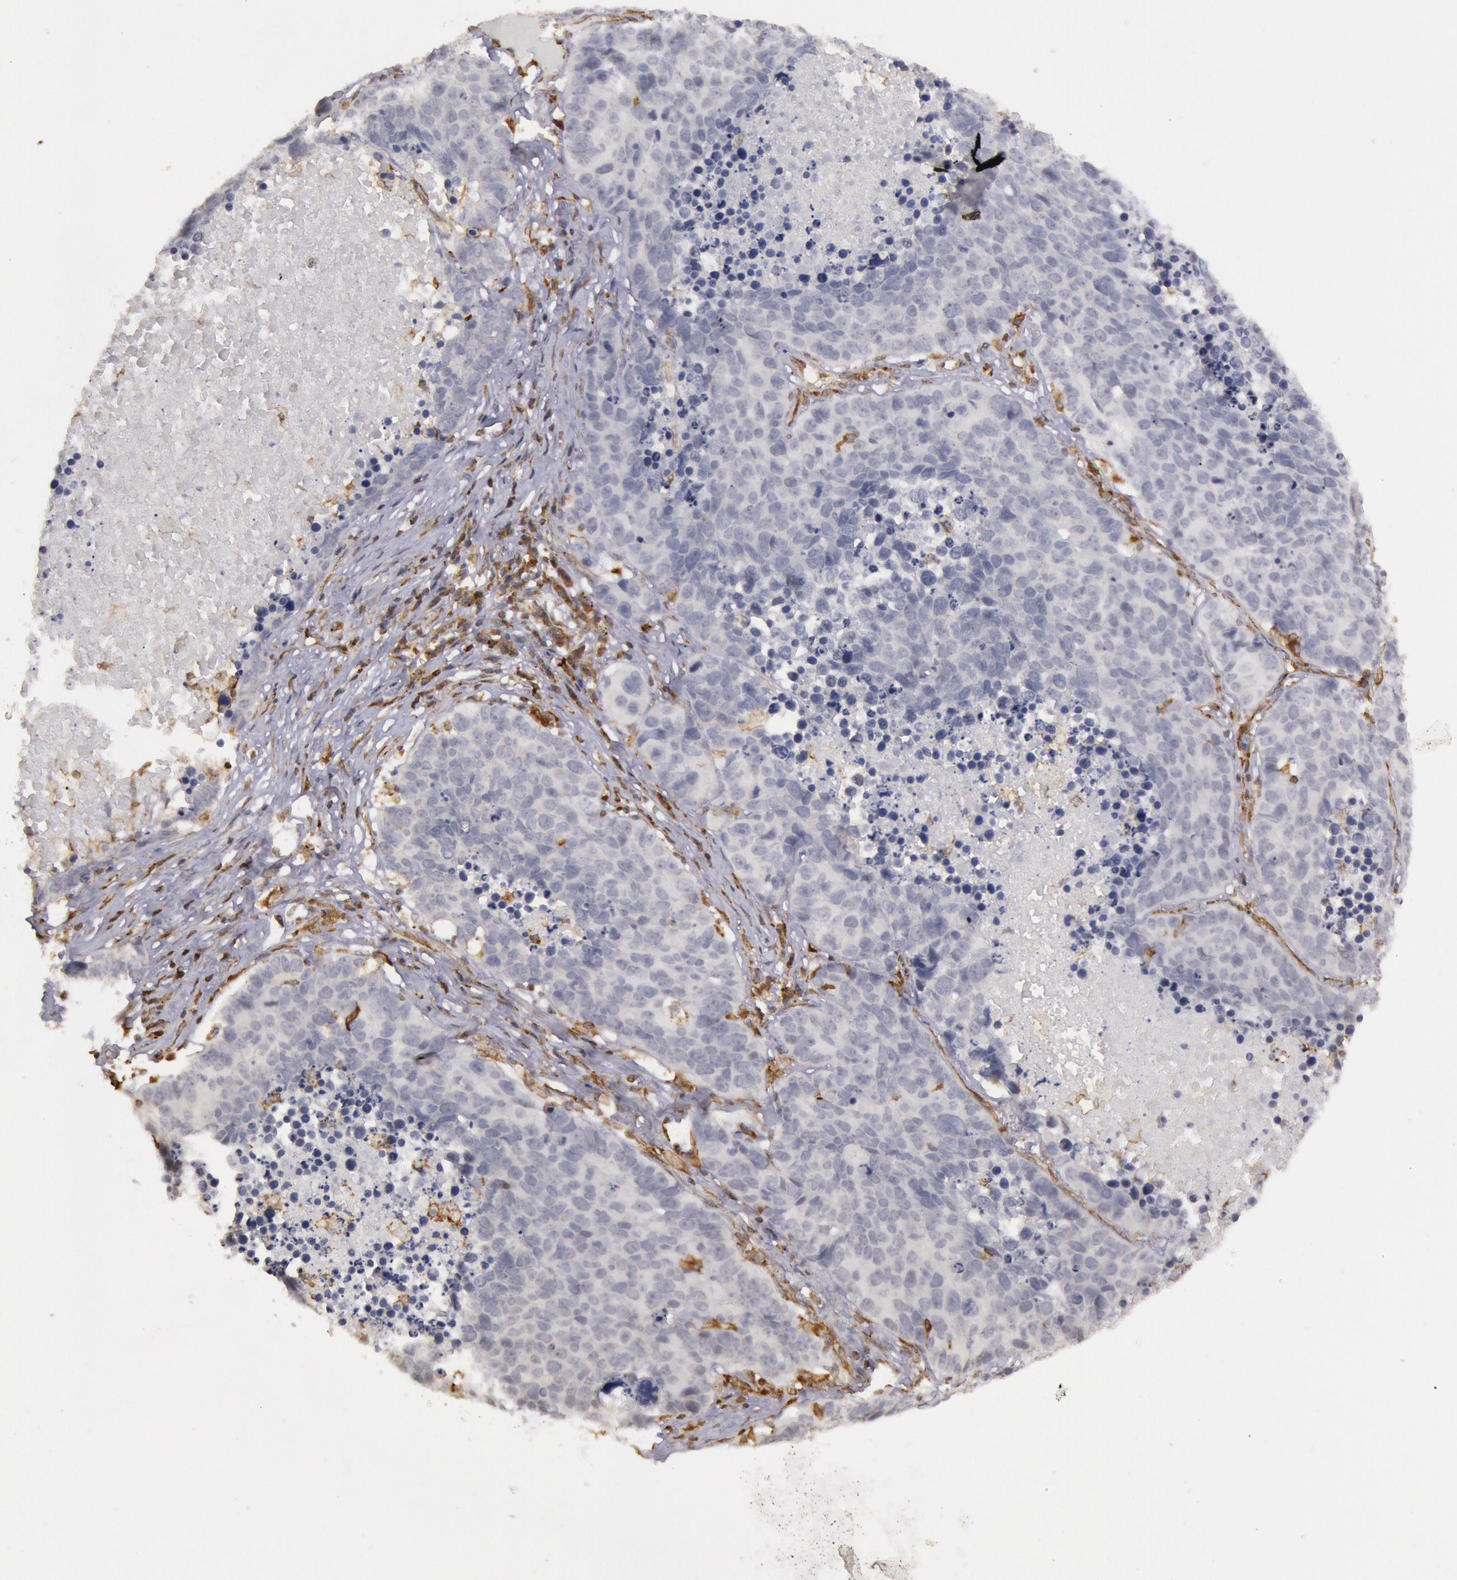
{"staining": {"intensity": "negative", "quantity": "none", "location": "none"}, "tissue": "lung cancer", "cell_type": "Tumor cells", "image_type": "cancer", "snomed": [{"axis": "morphology", "description": "Carcinoid, malignant, NOS"}, {"axis": "topography", "description": "Lung"}], "caption": "A micrograph of carcinoid (malignant) (lung) stained for a protein exhibits no brown staining in tumor cells.", "gene": "TAP2", "patient": {"sex": "male", "age": 60}}